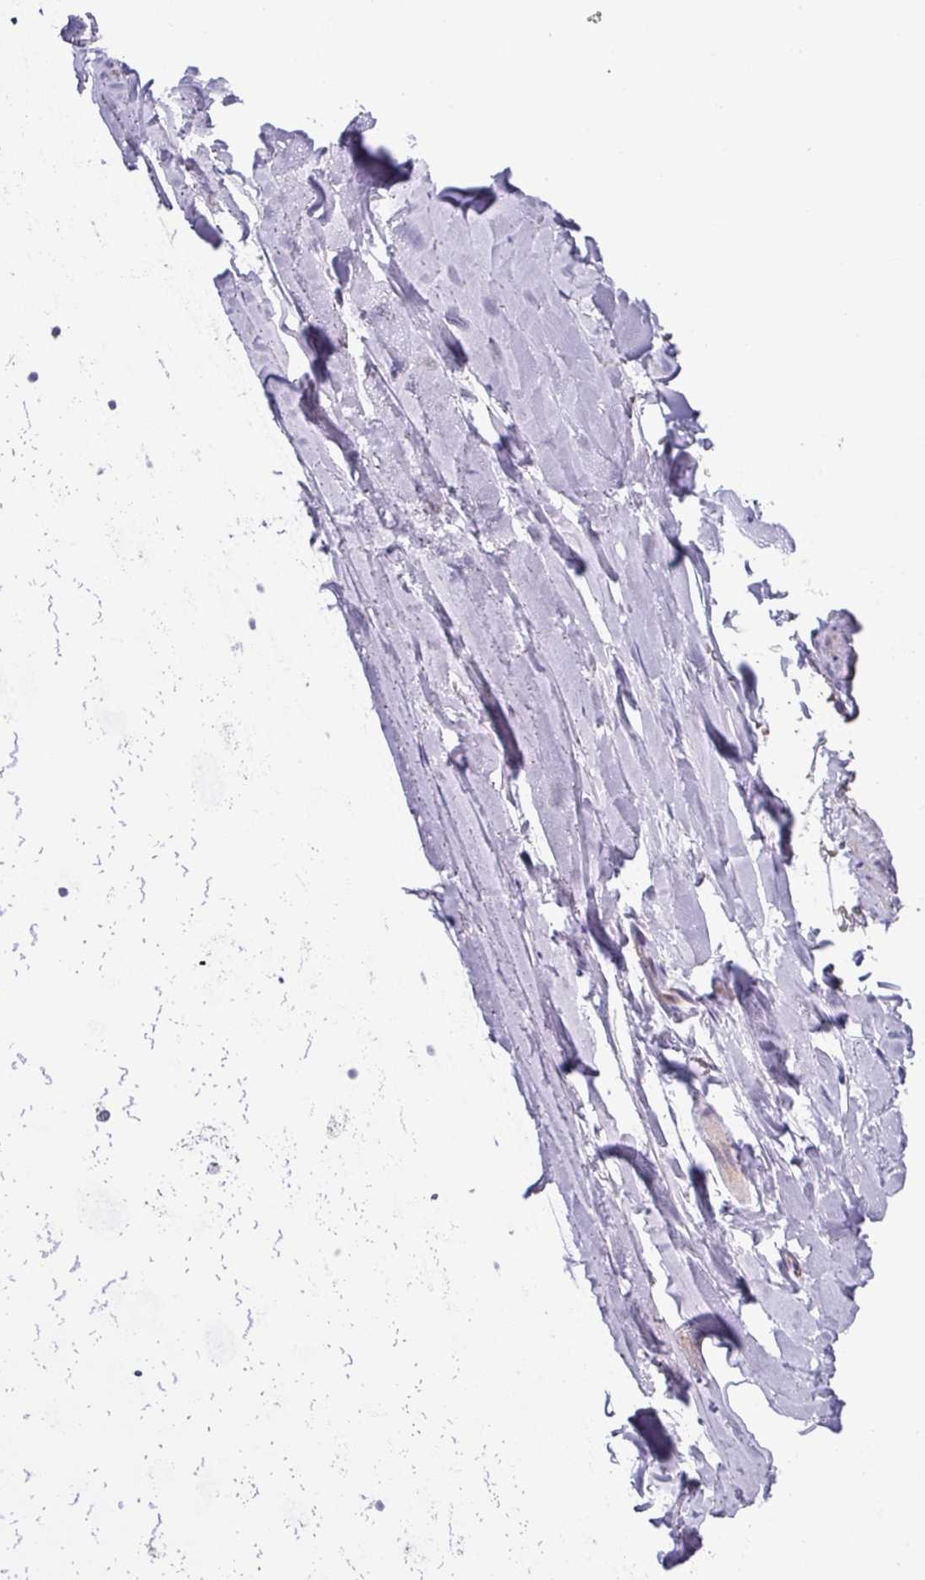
{"staining": {"intensity": "negative", "quantity": "none", "location": "none"}, "tissue": "adipose tissue", "cell_type": "Adipocytes", "image_type": "normal", "snomed": [{"axis": "morphology", "description": "Normal tissue, NOS"}, {"axis": "morphology", "description": "Squamous cell carcinoma, NOS"}, {"axis": "topography", "description": "Bronchus"}, {"axis": "topography", "description": "Lung"}], "caption": "Immunohistochemistry photomicrograph of benign adipose tissue: adipose tissue stained with DAB (3,3'-diaminobenzidine) reveals no significant protein positivity in adipocytes.", "gene": "RGS16", "patient": {"sex": "female", "age": 70}}